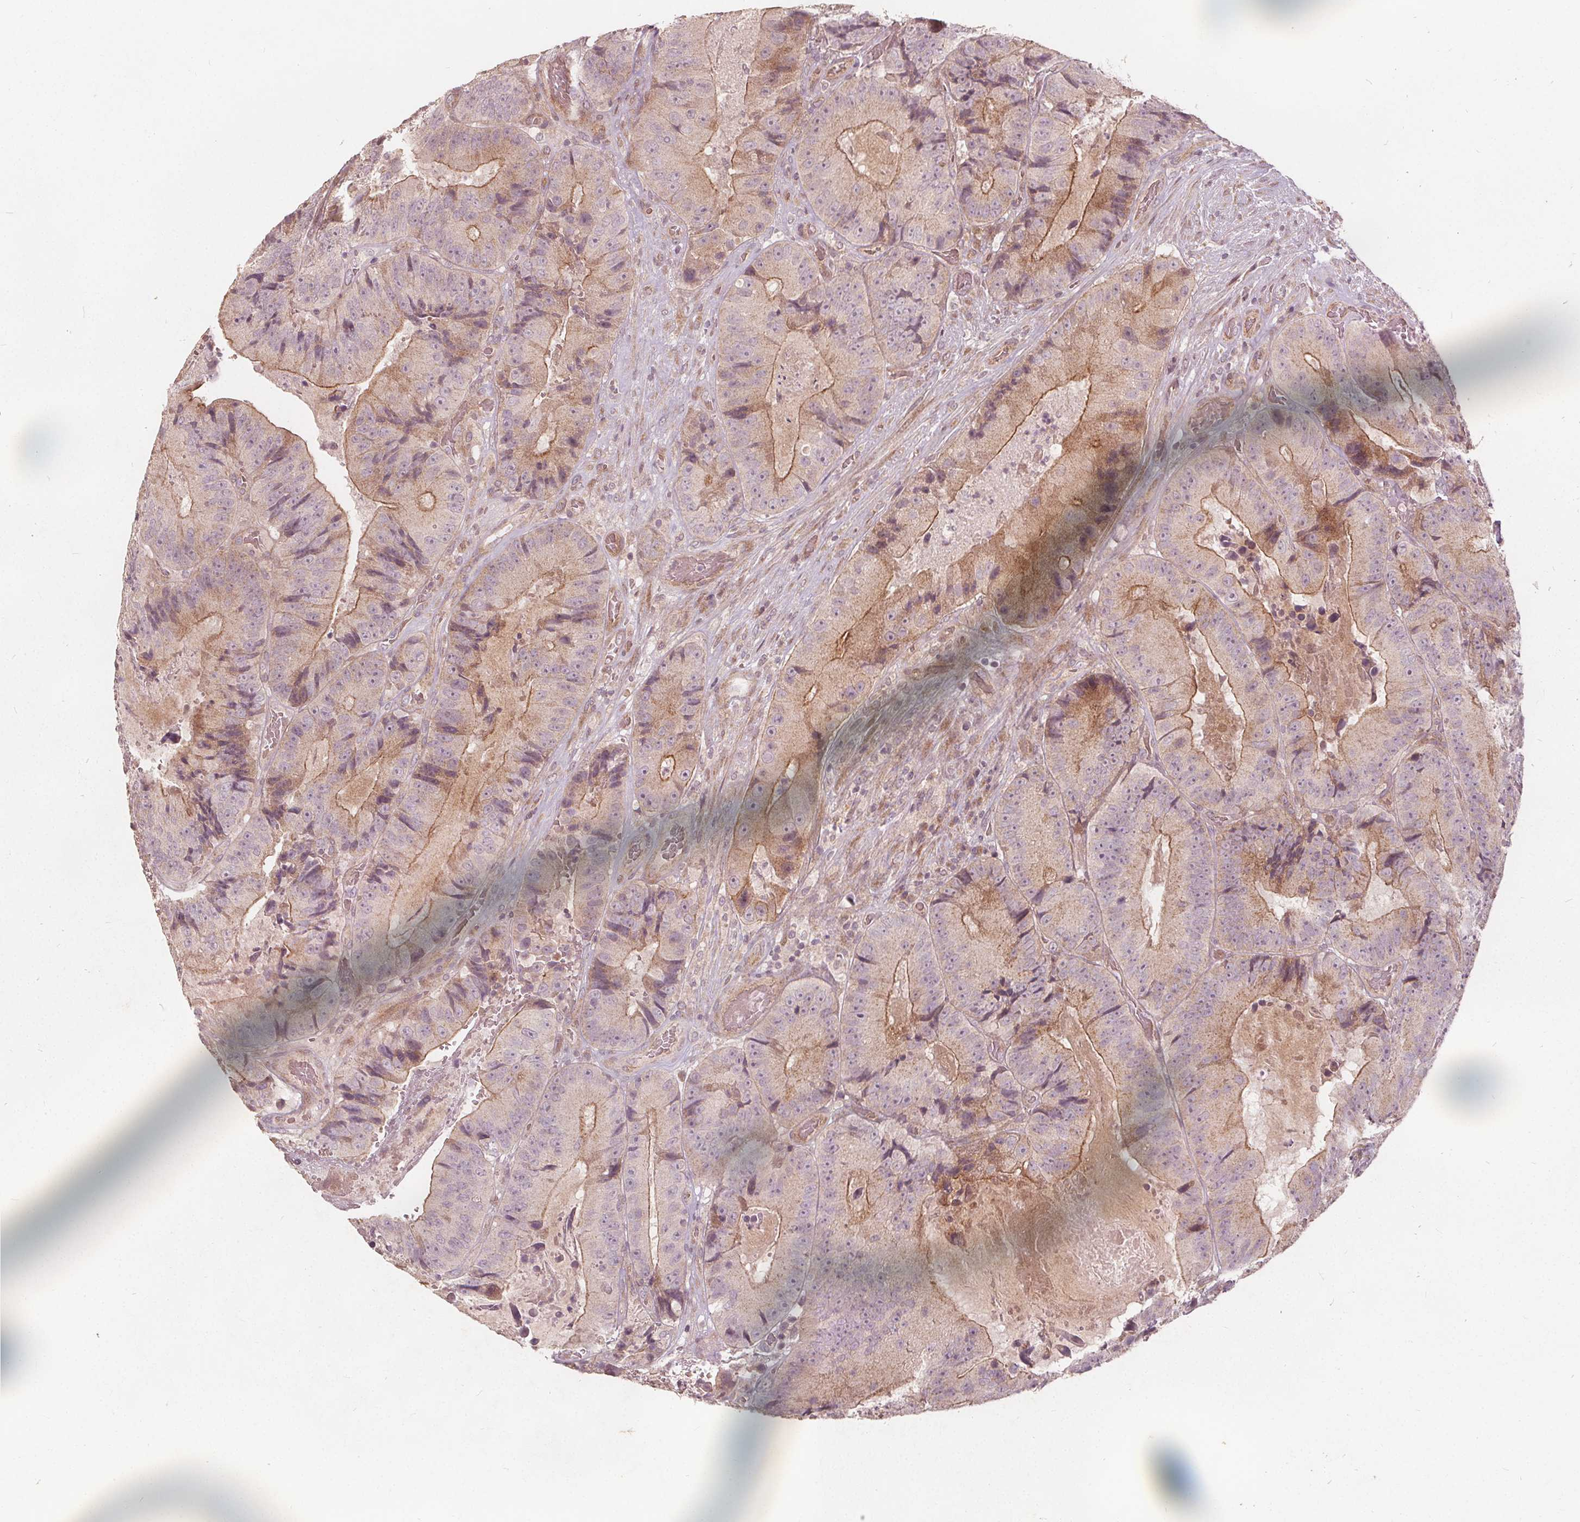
{"staining": {"intensity": "moderate", "quantity": "25%-75%", "location": "cytoplasmic/membranous"}, "tissue": "colorectal cancer", "cell_type": "Tumor cells", "image_type": "cancer", "snomed": [{"axis": "morphology", "description": "Adenocarcinoma, NOS"}, {"axis": "topography", "description": "Colon"}], "caption": "Immunohistochemical staining of human colorectal cancer displays medium levels of moderate cytoplasmic/membranous protein staining in about 25%-75% of tumor cells.", "gene": "PTPRT", "patient": {"sex": "female", "age": 86}}